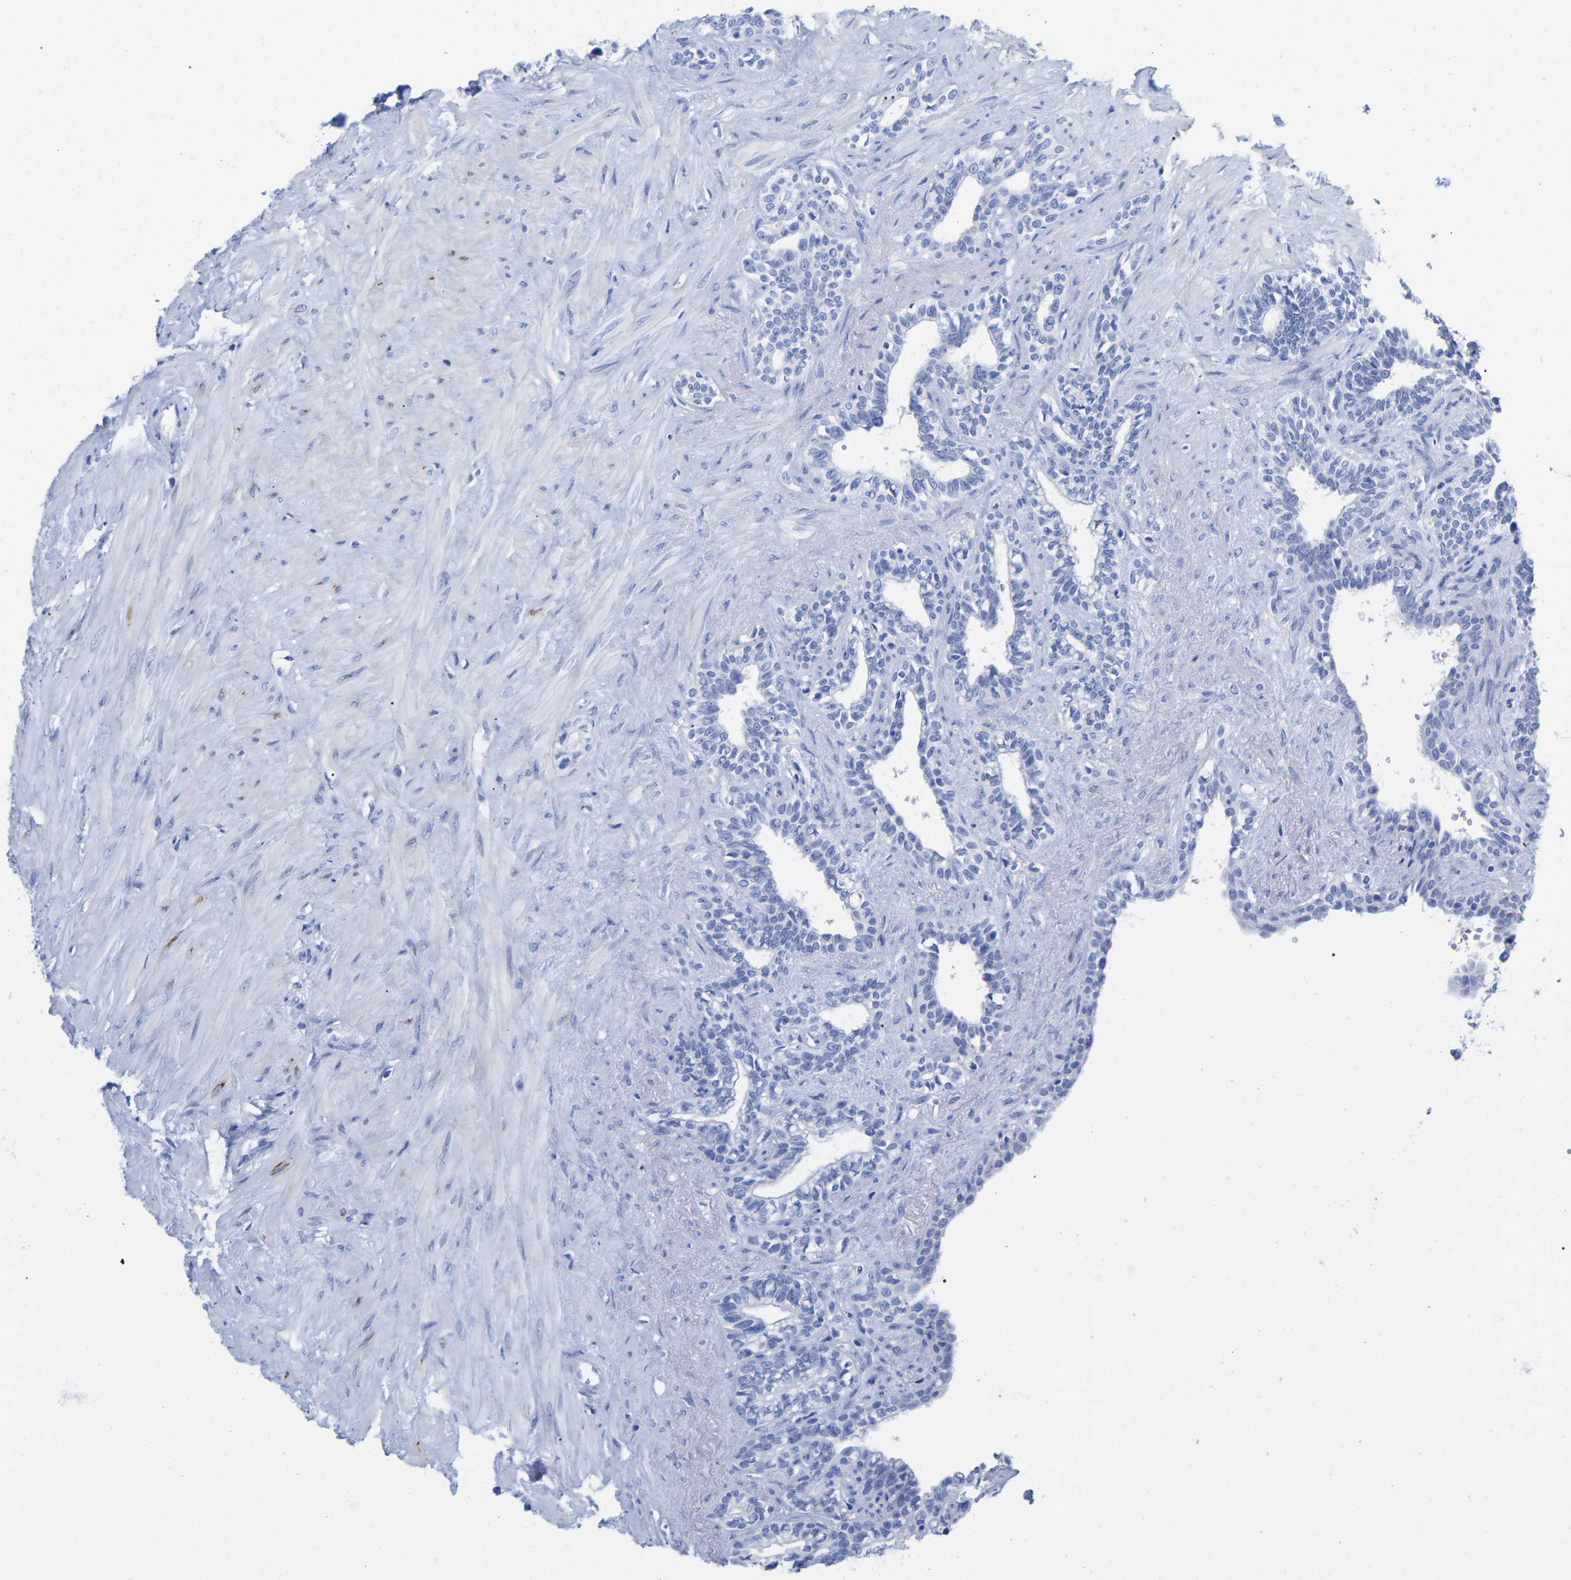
{"staining": {"intensity": "negative", "quantity": "none", "location": "none"}, "tissue": "seminal vesicle", "cell_type": "Glandular cells", "image_type": "normal", "snomed": [{"axis": "morphology", "description": "Normal tissue, NOS"}, {"axis": "morphology", "description": "Adenocarcinoma, High grade"}, {"axis": "topography", "description": "Prostate"}, {"axis": "topography", "description": "Seminal veicle"}], "caption": "Human seminal vesicle stained for a protein using immunohistochemistry exhibits no positivity in glandular cells.", "gene": "HAPLN1", "patient": {"sex": "male", "age": 55}}